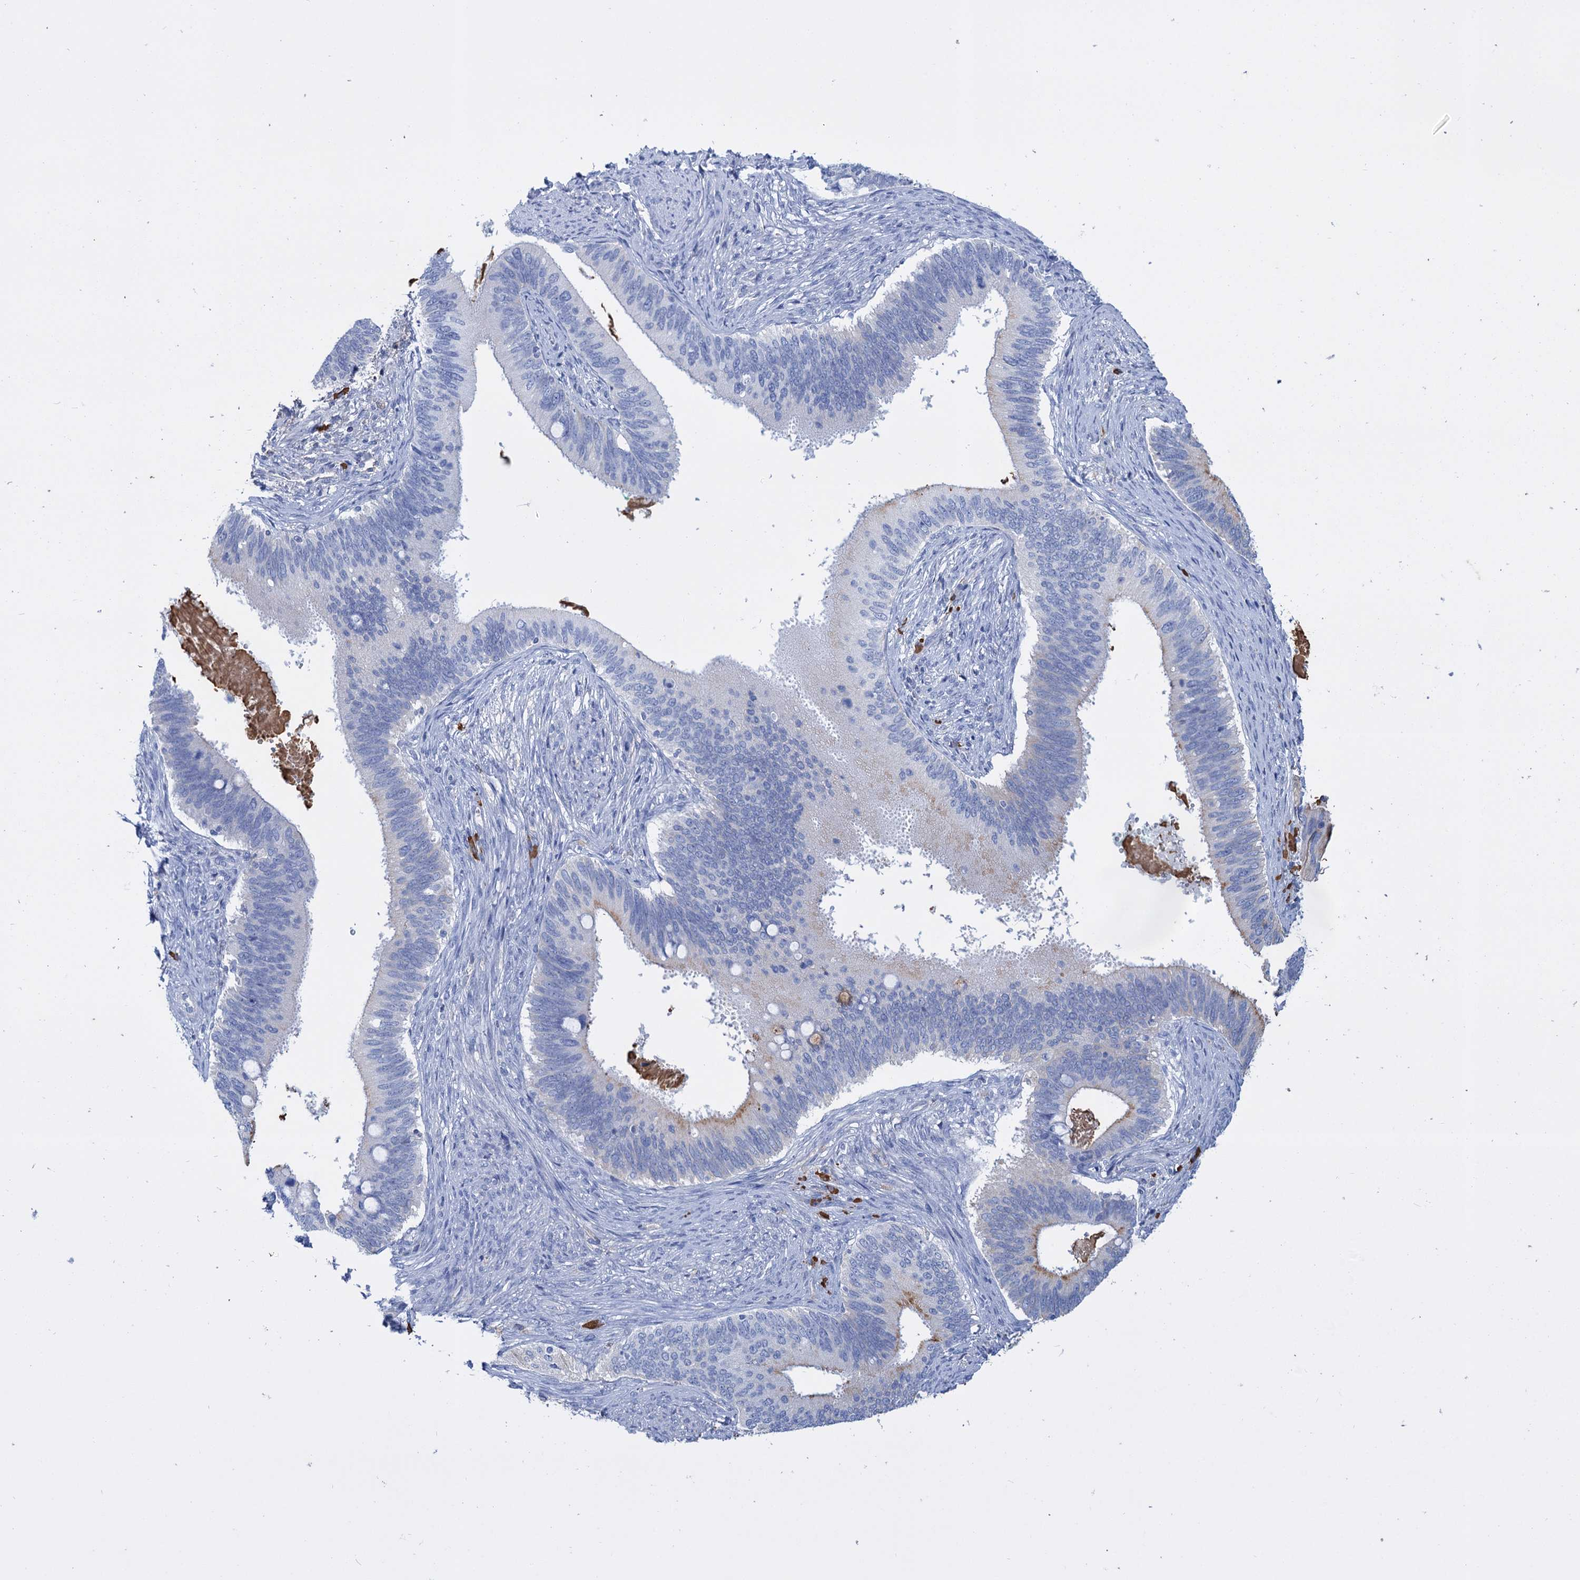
{"staining": {"intensity": "negative", "quantity": "none", "location": "none"}, "tissue": "cervical cancer", "cell_type": "Tumor cells", "image_type": "cancer", "snomed": [{"axis": "morphology", "description": "Adenocarcinoma, NOS"}, {"axis": "topography", "description": "Cervix"}], "caption": "The immunohistochemistry (IHC) photomicrograph has no significant positivity in tumor cells of cervical cancer (adenocarcinoma) tissue.", "gene": "FBXW12", "patient": {"sex": "female", "age": 42}}